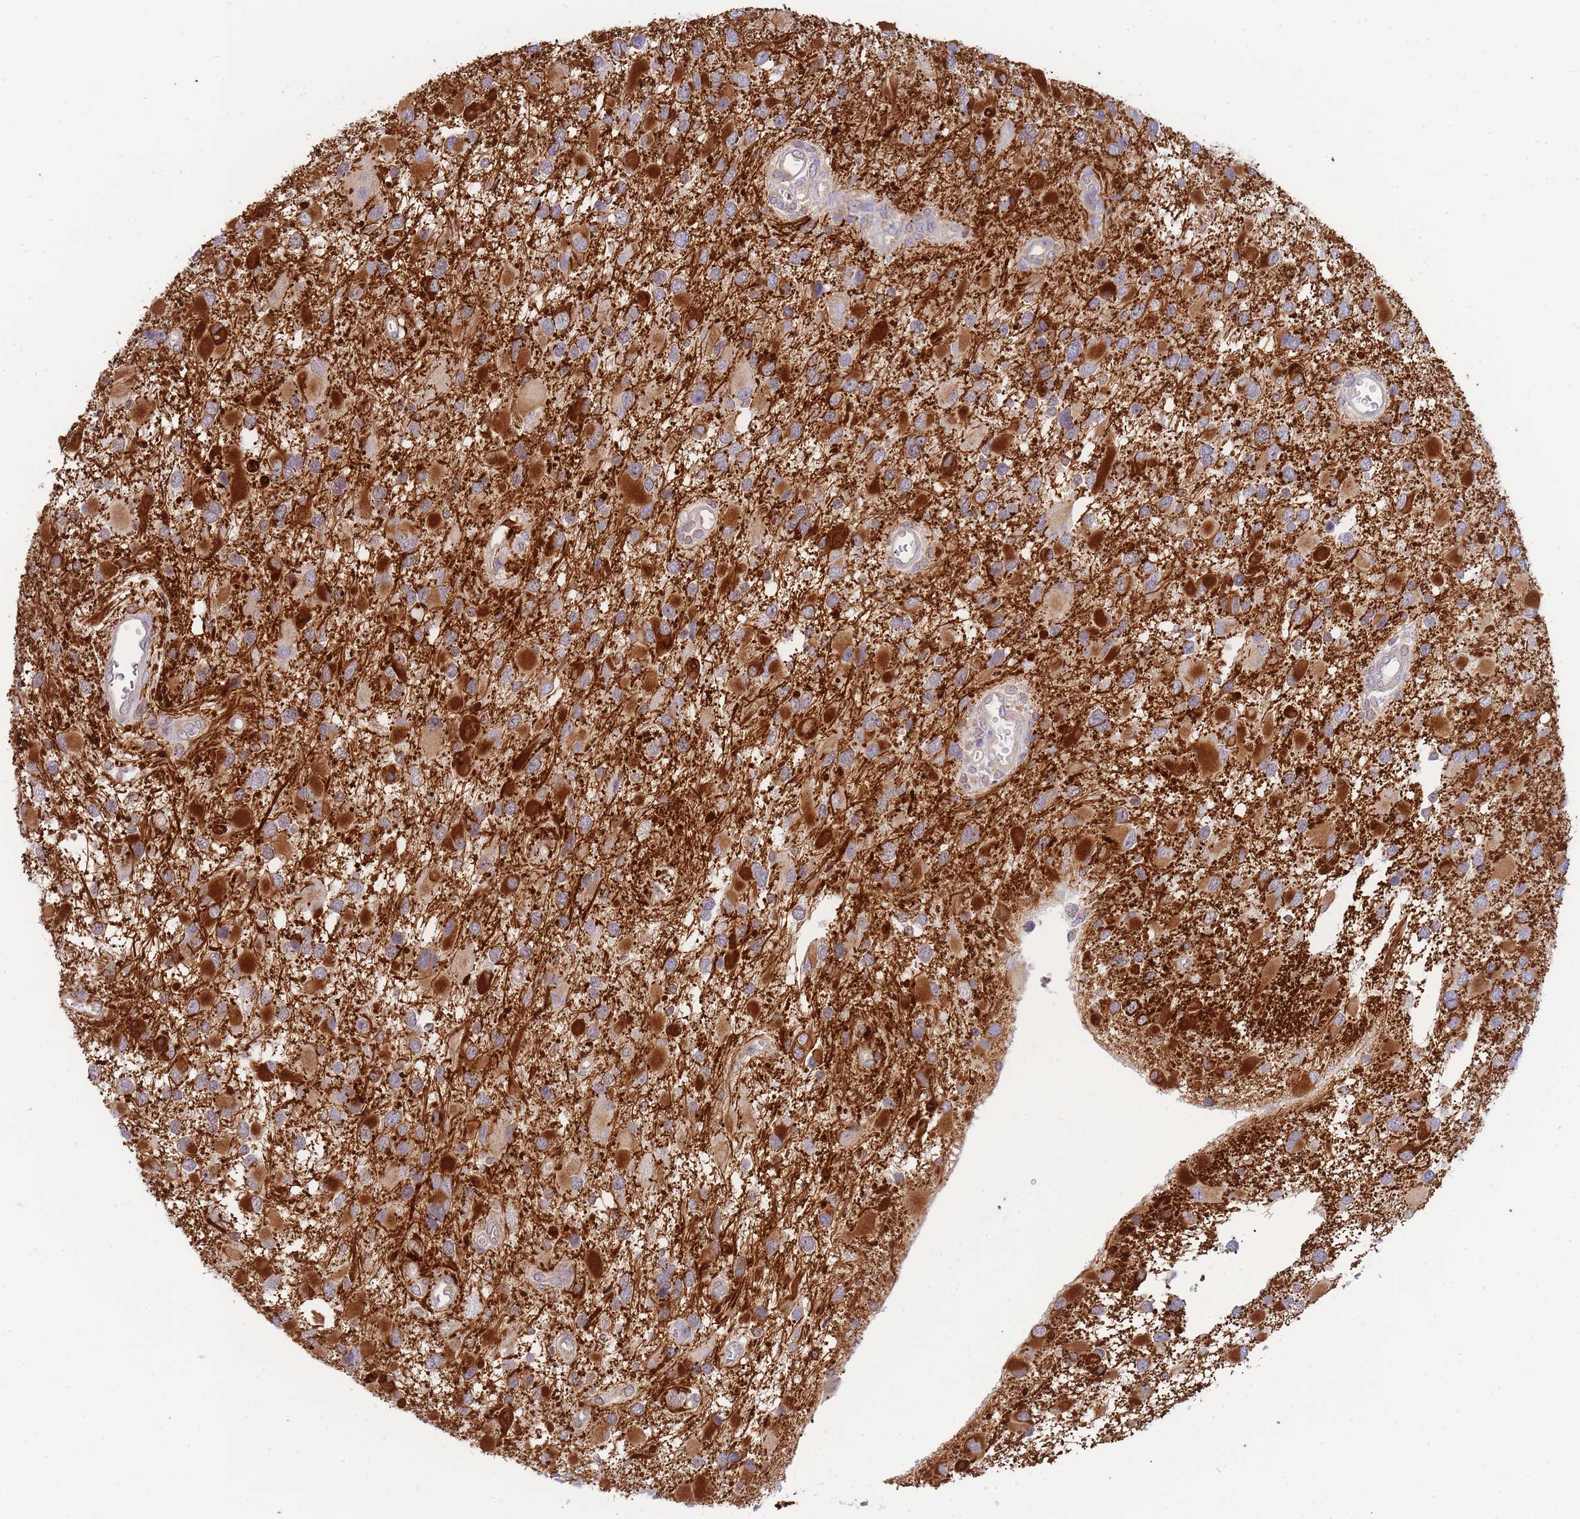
{"staining": {"intensity": "strong", "quantity": "25%-75%", "location": "cytoplasmic/membranous"}, "tissue": "glioma", "cell_type": "Tumor cells", "image_type": "cancer", "snomed": [{"axis": "morphology", "description": "Glioma, malignant, High grade"}, {"axis": "topography", "description": "Brain"}], "caption": "Protein expression analysis of human glioma reveals strong cytoplasmic/membranous expression in about 25%-75% of tumor cells.", "gene": "SH2B2", "patient": {"sex": "male", "age": 53}}